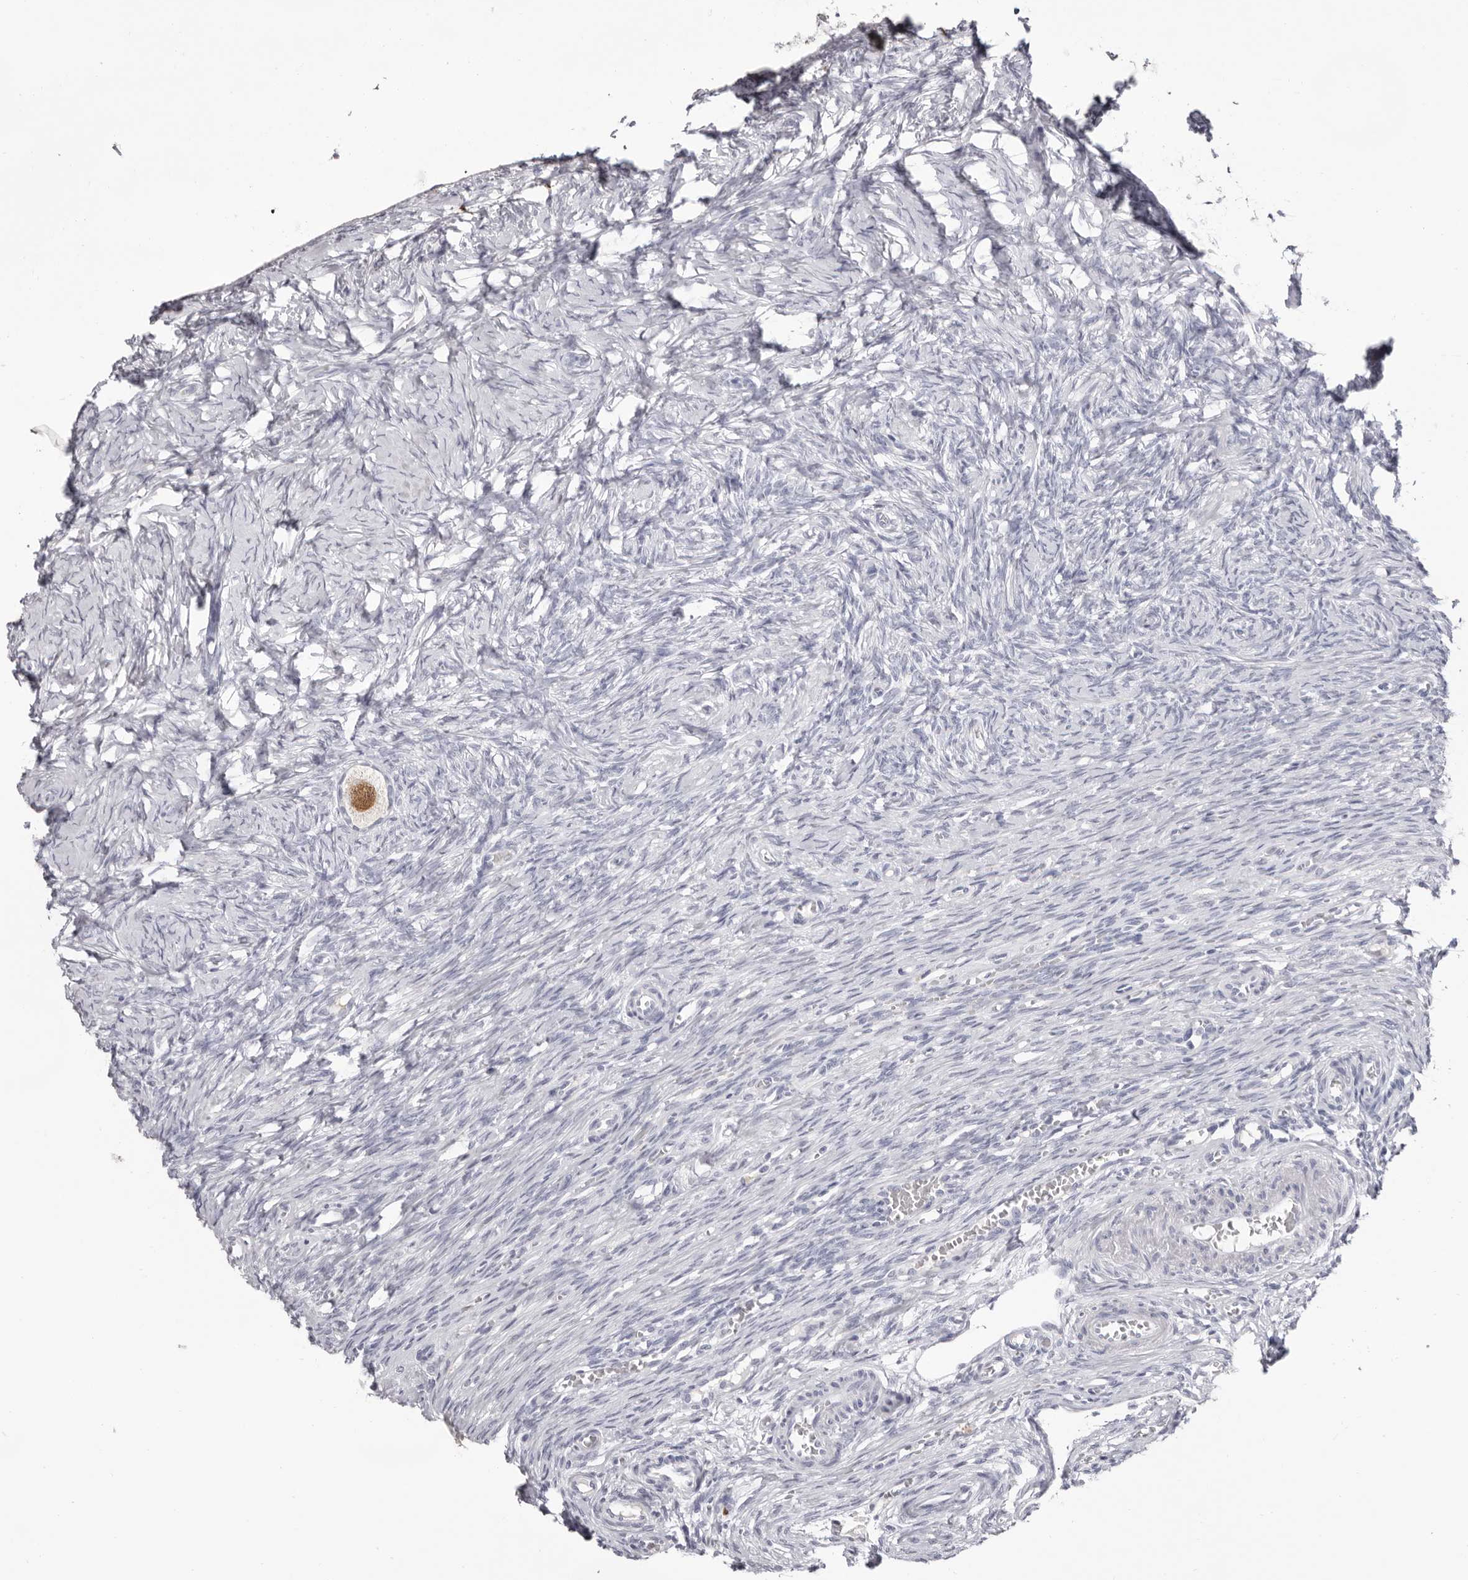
{"staining": {"intensity": "negative", "quantity": "none", "location": "none"}, "tissue": "ovary", "cell_type": "Follicle cells", "image_type": "normal", "snomed": [{"axis": "morphology", "description": "Adenocarcinoma, NOS"}, {"axis": "topography", "description": "Endometrium"}], "caption": "High power microscopy histopathology image of an immunohistochemistry (IHC) photomicrograph of unremarkable ovary, revealing no significant staining in follicle cells.", "gene": "LPO", "patient": {"sex": "female", "age": 32}}